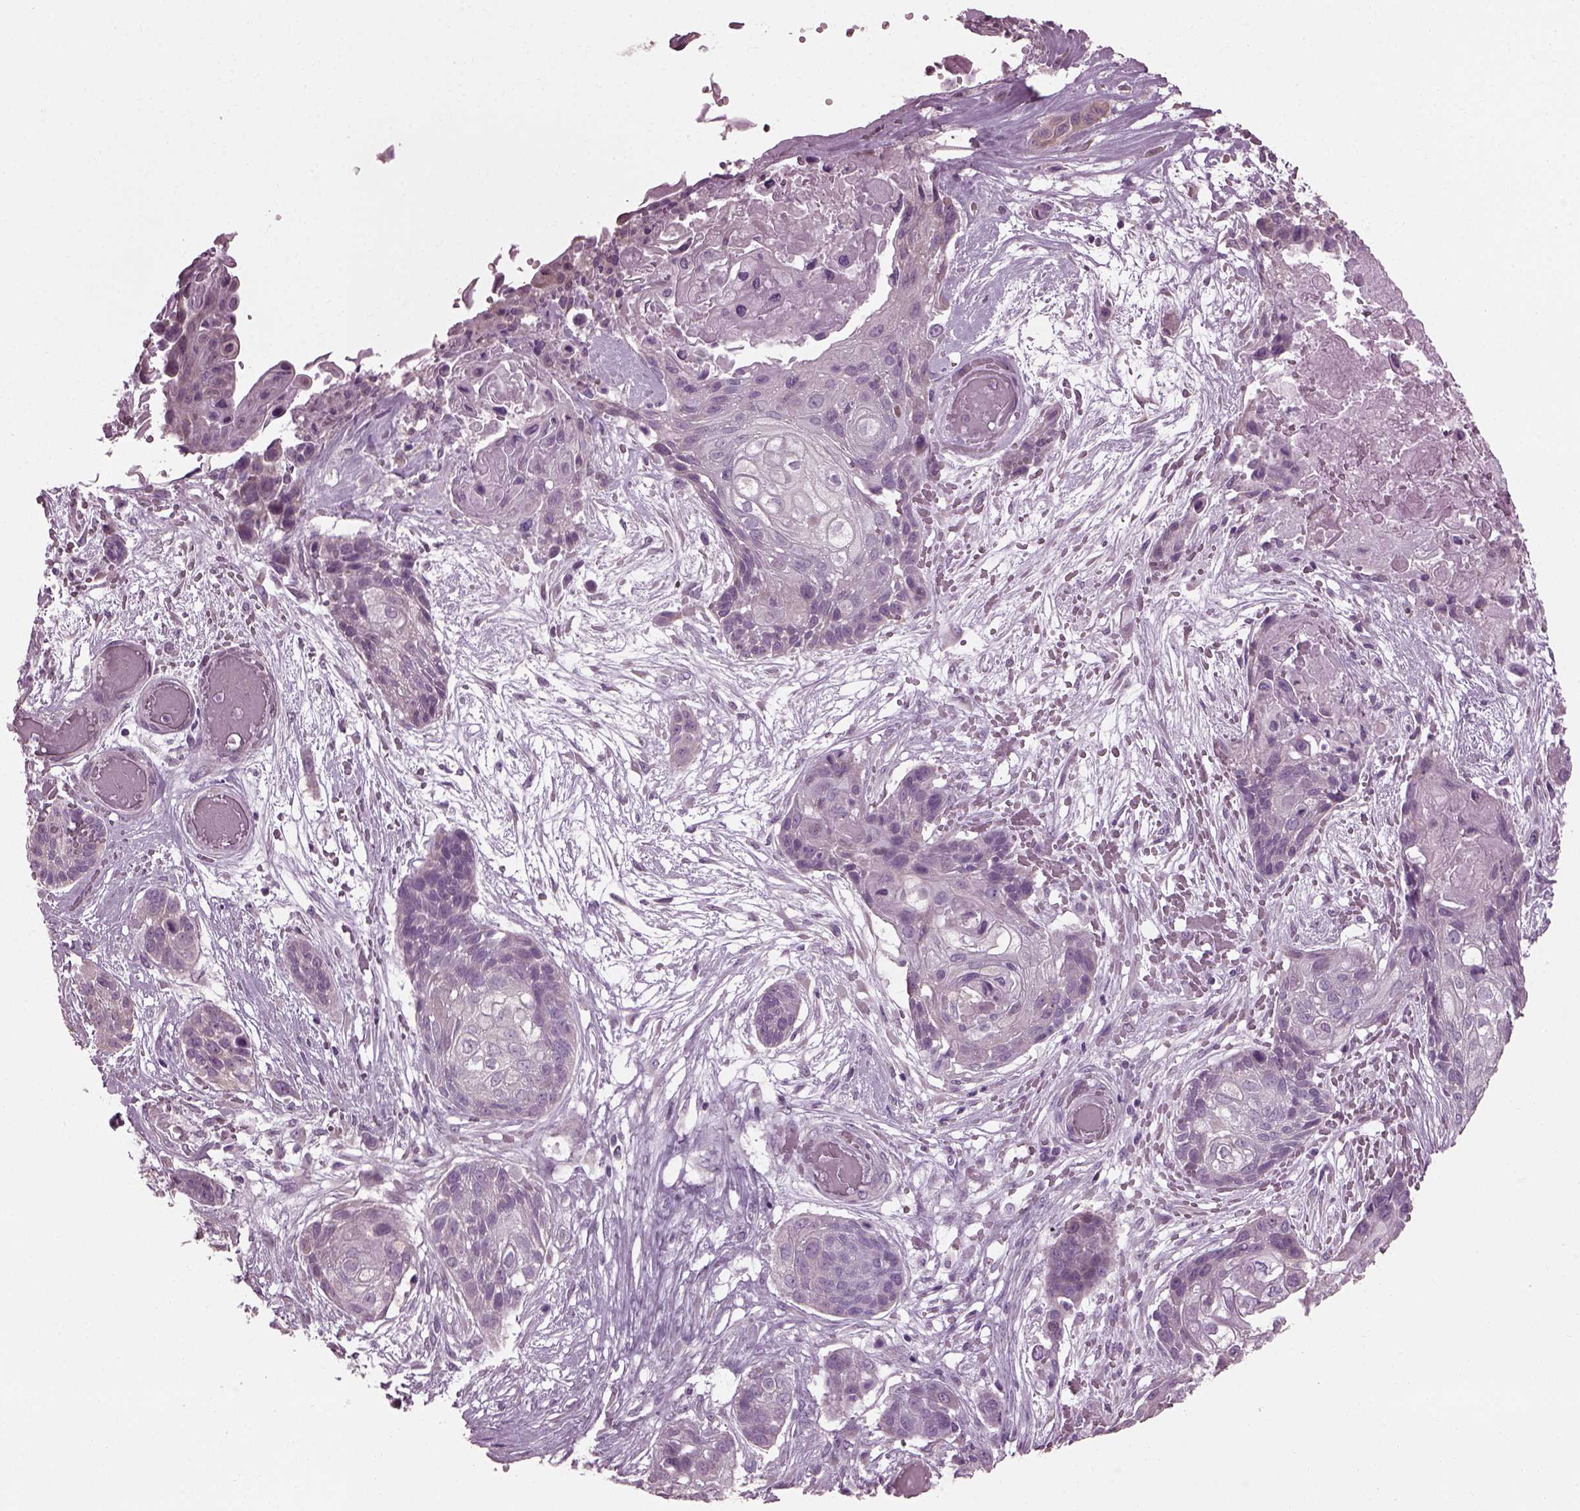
{"staining": {"intensity": "negative", "quantity": "none", "location": "none"}, "tissue": "lung cancer", "cell_type": "Tumor cells", "image_type": "cancer", "snomed": [{"axis": "morphology", "description": "Squamous cell carcinoma, NOS"}, {"axis": "topography", "description": "Lung"}], "caption": "Micrograph shows no significant protein expression in tumor cells of squamous cell carcinoma (lung).", "gene": "CABP5", "patient": {"sex": "male", "age": 69}}